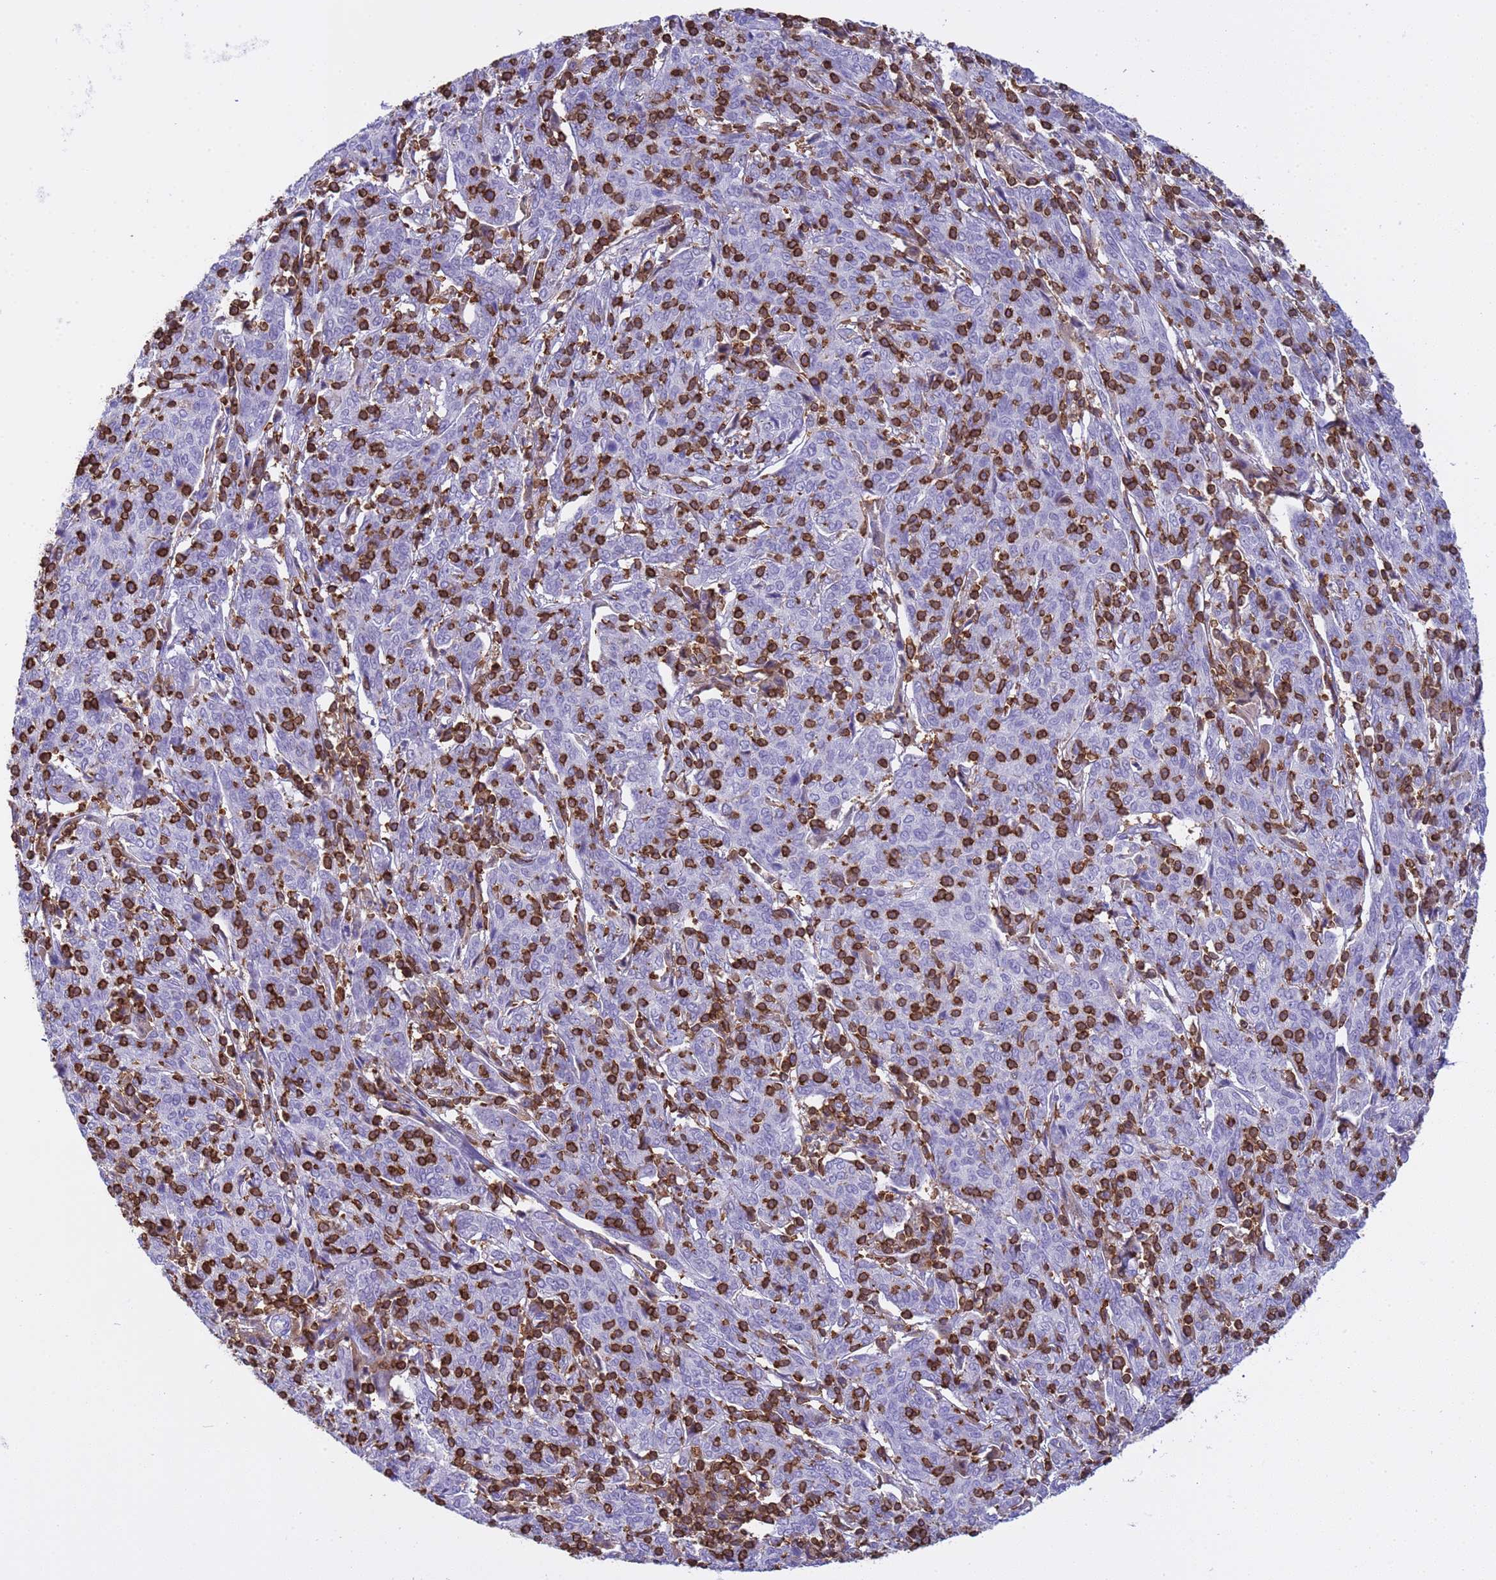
{"staining": {"intensity": "negative", "quantity": "none", "location": "none"}, "tissue": "cervical cancer", "cell_type": "Tumor cells", "image_type": "cancer", "snomed": [{"axis": "morphology", "description": "Squamous cell carcinoma, NOS"}, {"axis": "topography", "description": "Cervix"}], "caption": "This is an immunohistochemistry (IHC) histopathology image of squamous cell carcinoma (cervical). There is no positivity in tumor cells.", "gene": "IRF5", "patient": {"sex": "female", "age": 67}}